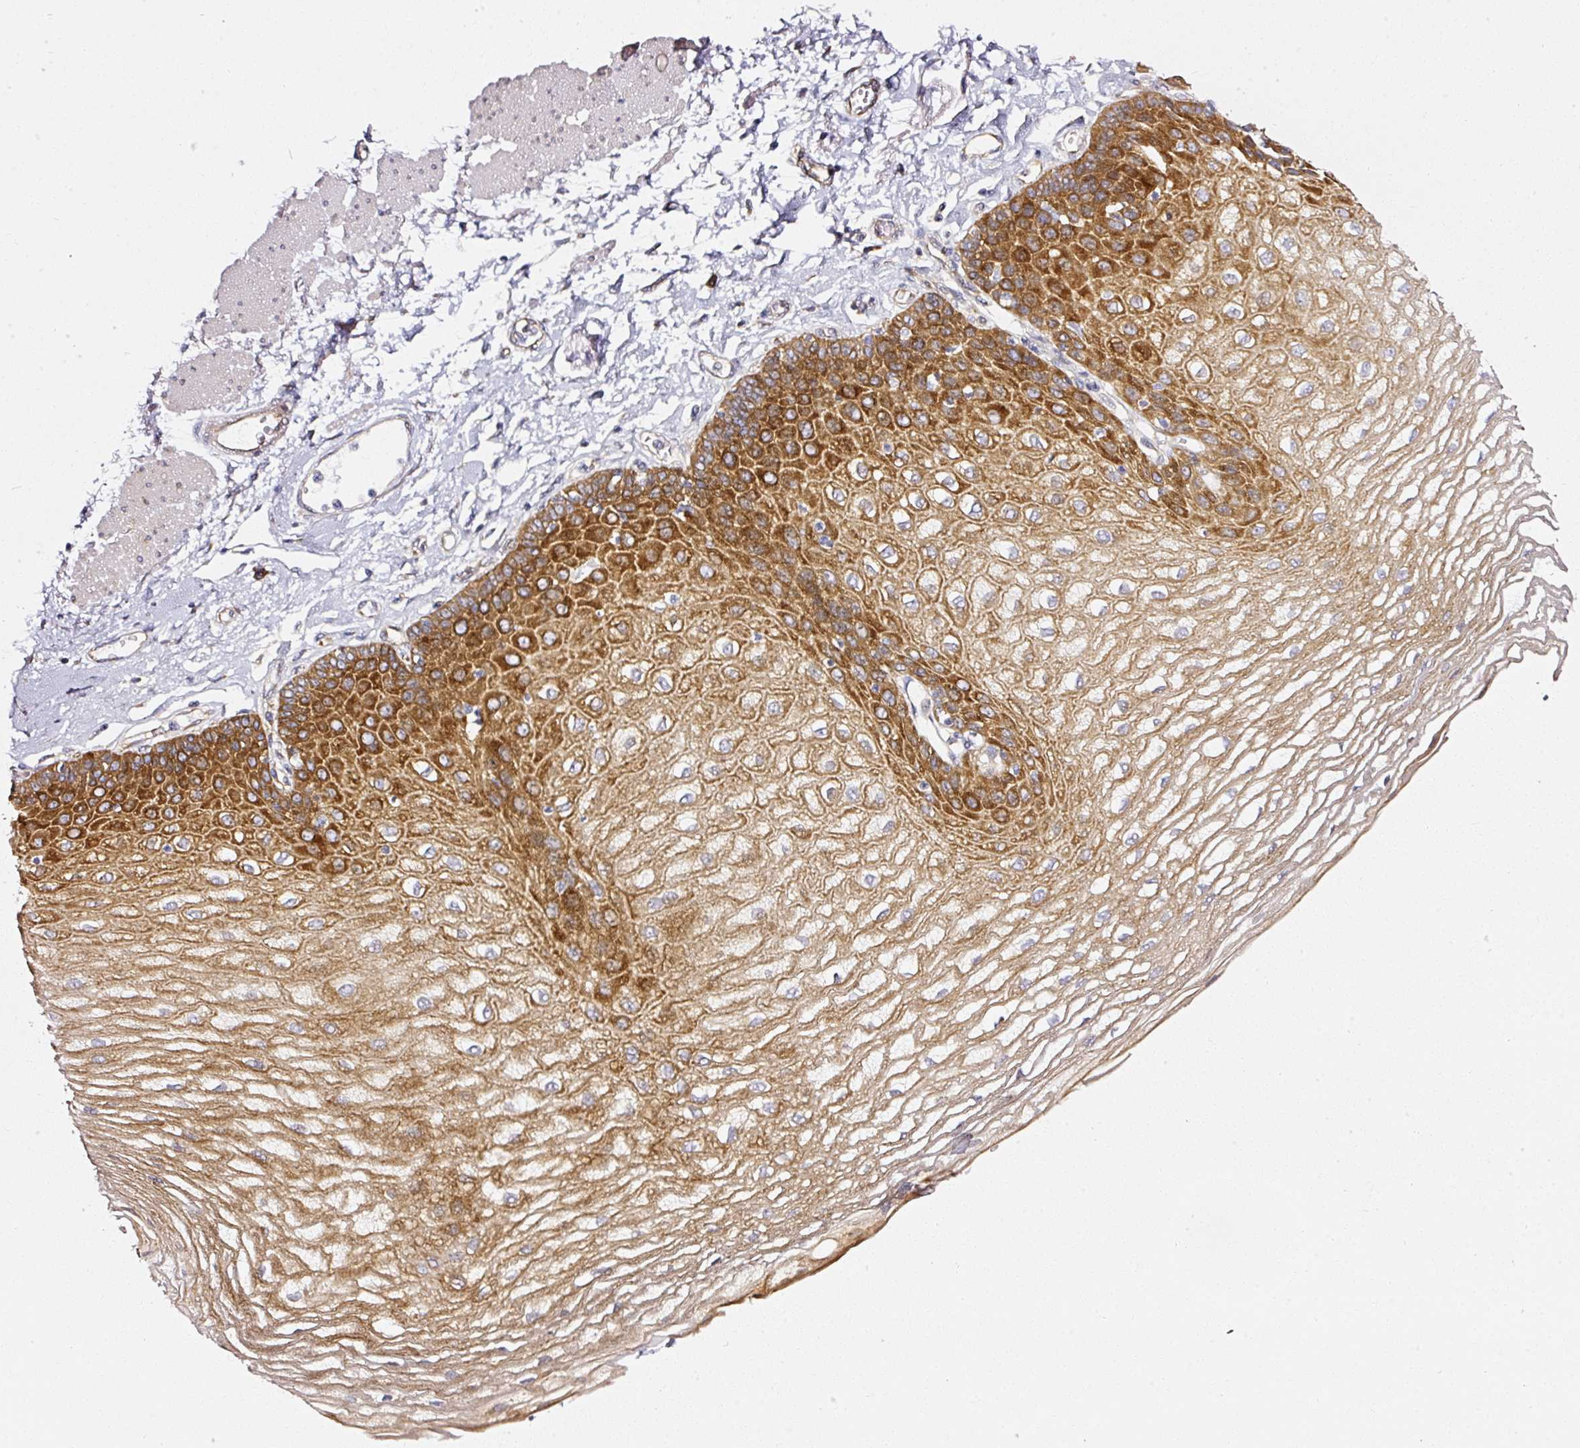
{"staining": {"intensity": "strong", "quantity": ">75%", "location": "cytoplasmic/membranous"}, "tissue": "esophagus", "cell_type": "Squamous epithelial cells", "image_type": "normal", "snomed": [{"axis": "morphology", "description": "Normal tissue, NOS"}, {"axis": "topography", "description": "Esophagus"}], "caption": "Strong cytoplasmic/membranous staining for a protein is identified in about >75% of squamous epithelial cells of normal esophagus using immunohistochemistry (IHC).", "gene": "RPL10A", "patient": {"sex": "female", "age": 81}}